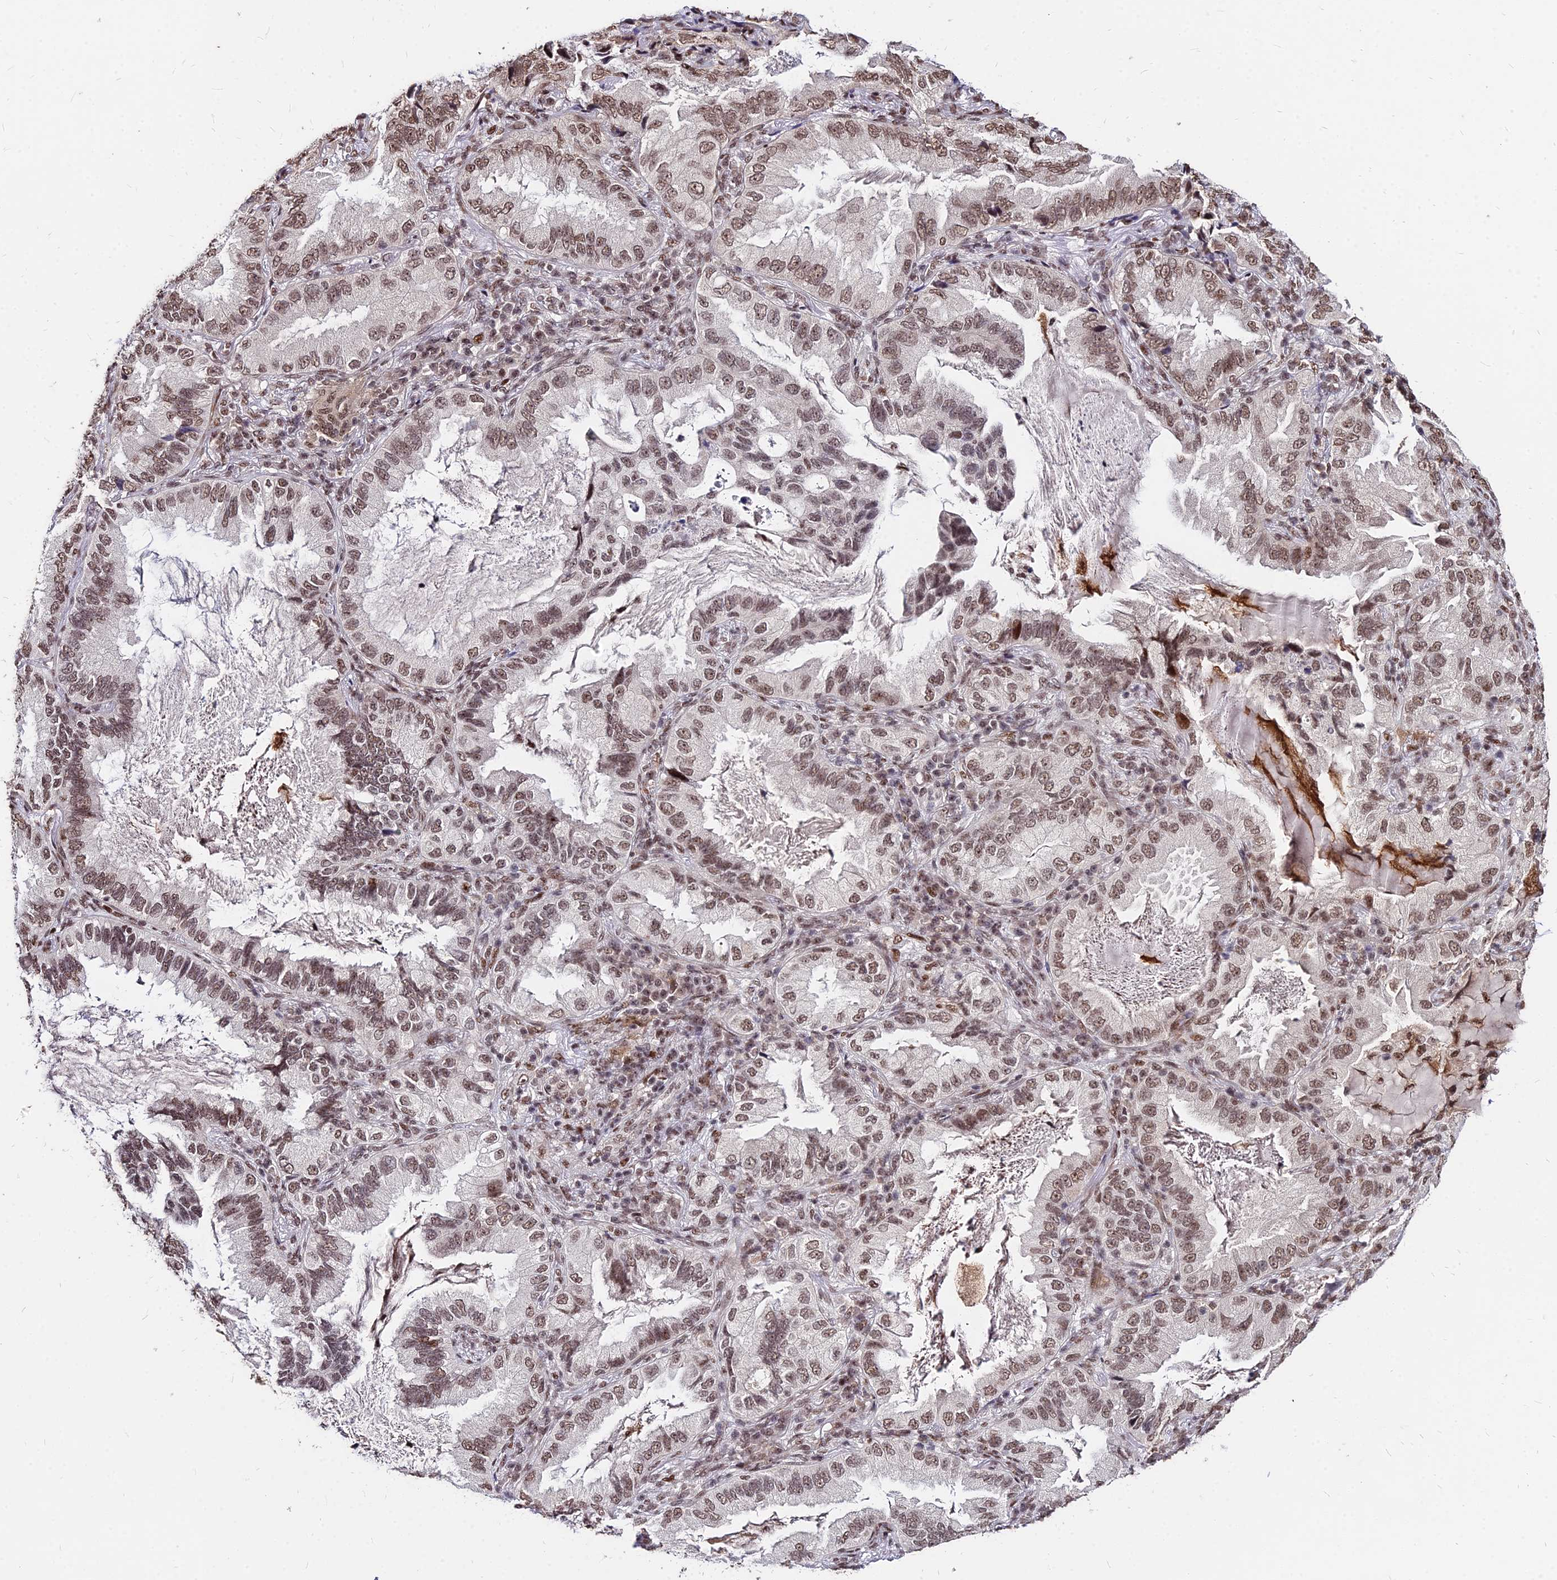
{"staining": {"intensity": "moderate", "quantity": ">75%", "location": "nuclear"}, "tissue": "lung cancer", "cell_type": "Tumor cells", "image_type": "cancer", "snomed": [{"axis": "morphology", "description": "Adenocarcinoma, NOS"}, {"axis": "topography", "description": "Lung"}], "caption": "Immunohistochemistry staining of lung cancer, which shows medium levels of moderate nuclear staining in approximately >75% of tumor cells indicating moderate nuclear protein positivity. The staining was performed using DAB (3,3'-diaminobenzidine) (brown) for protein detection and nuclei were counterstained in hematoxylin (blue).", "gene": "ZBED4", "patient": {"sex": "female", "age": 69}}